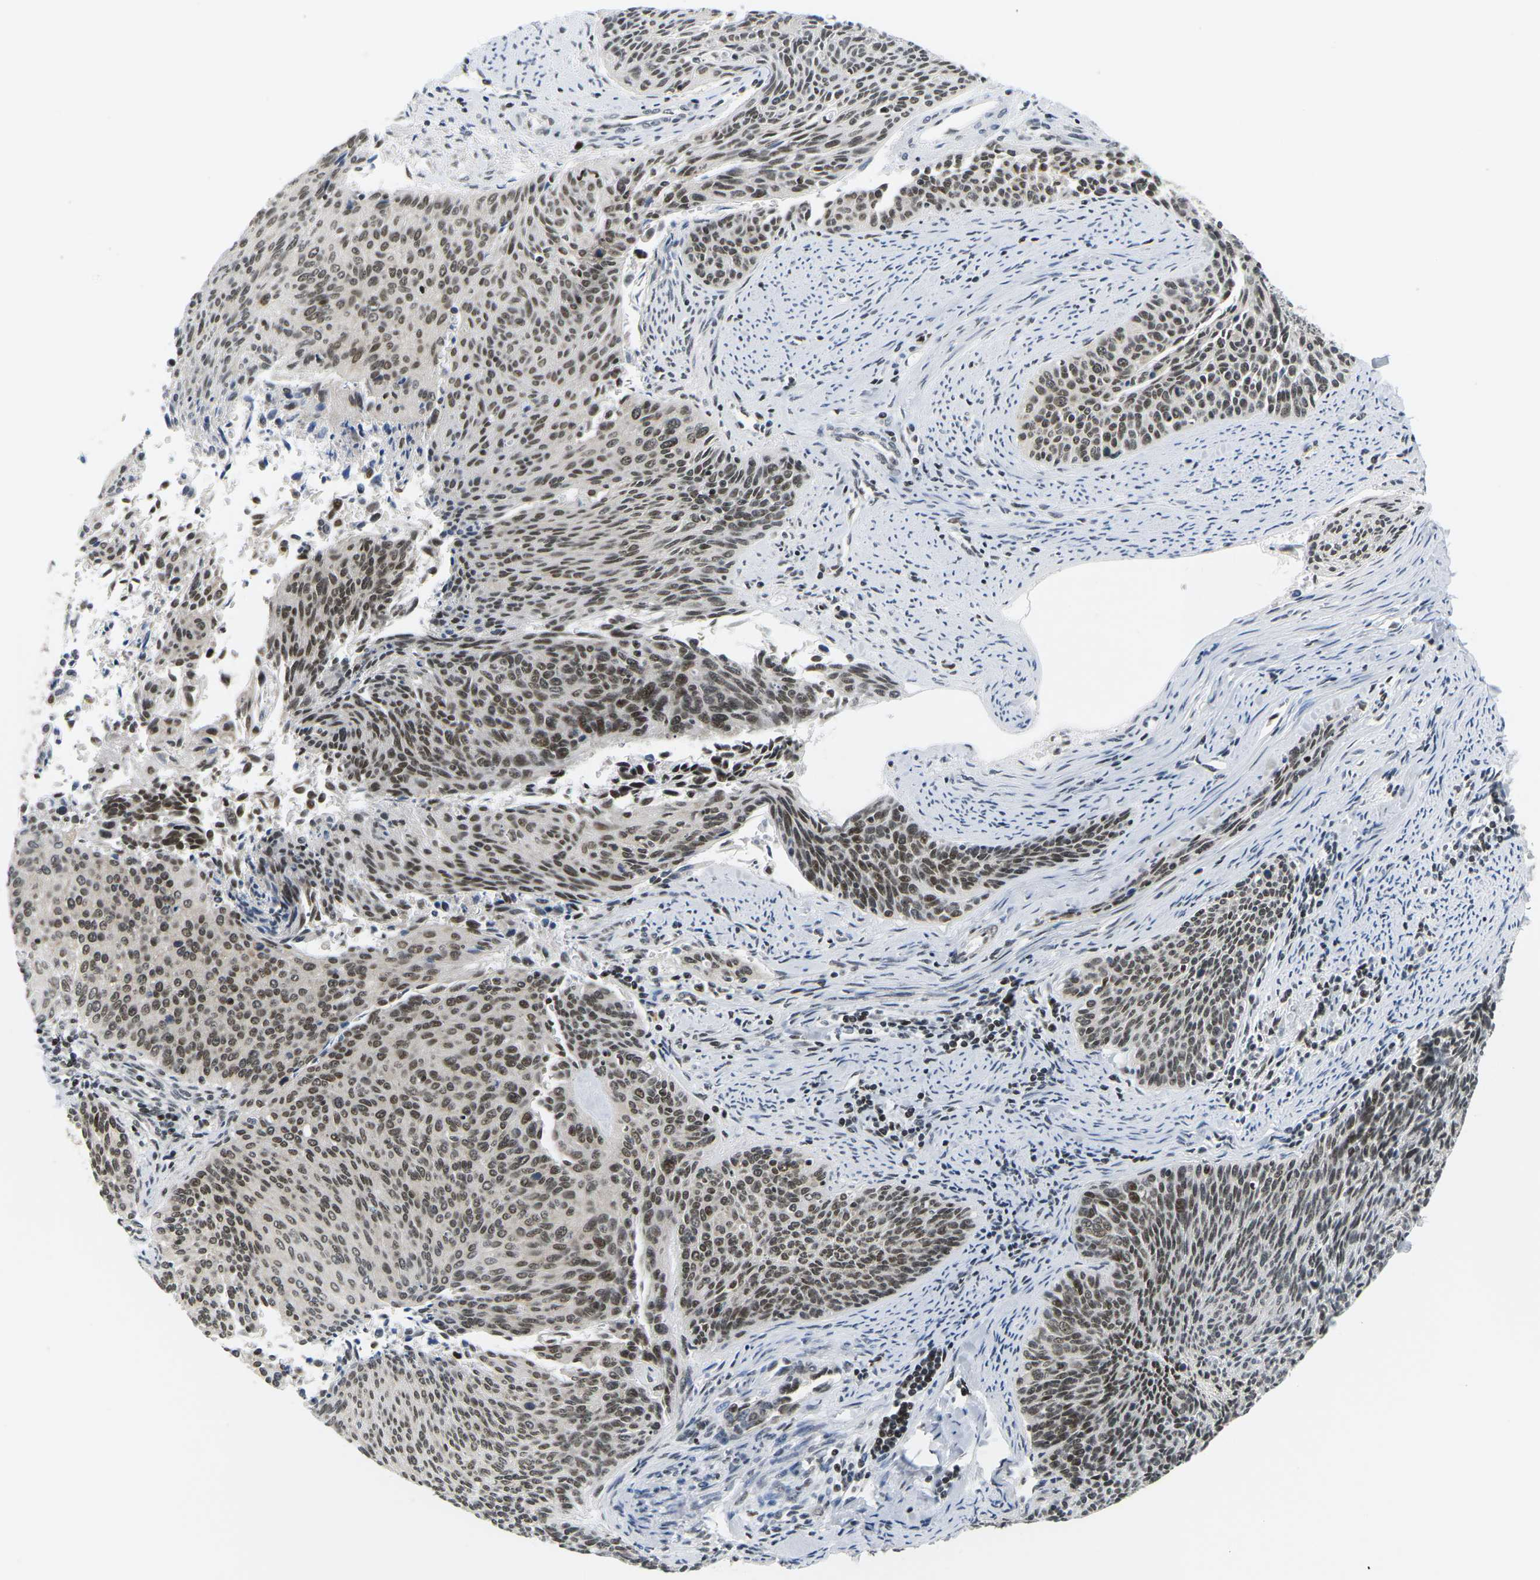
{"staining": {"intensity": "strong", "quantity": ">75%", "location": "nuclear"}, "tissue": "cervical cancer", "cell_type": "Tumor cells", "image_type": "cancer", "snomed": [{"axis": "morphology", "description": "Squamous cell carcinoma, NOS"}, {"axis": "topography", "description": "Cervix"}], "caption": "Tumor cells demonstrate high levels of strong nuclear expression in about >75% of cells in human cervical cancer (squamous cell carcinoma). Immunohistochemistry stains the protein of interest in brown and the nuclei are stained blue.", "gene": "CELF1", "patient": {"sex": "female", "age": 55}}